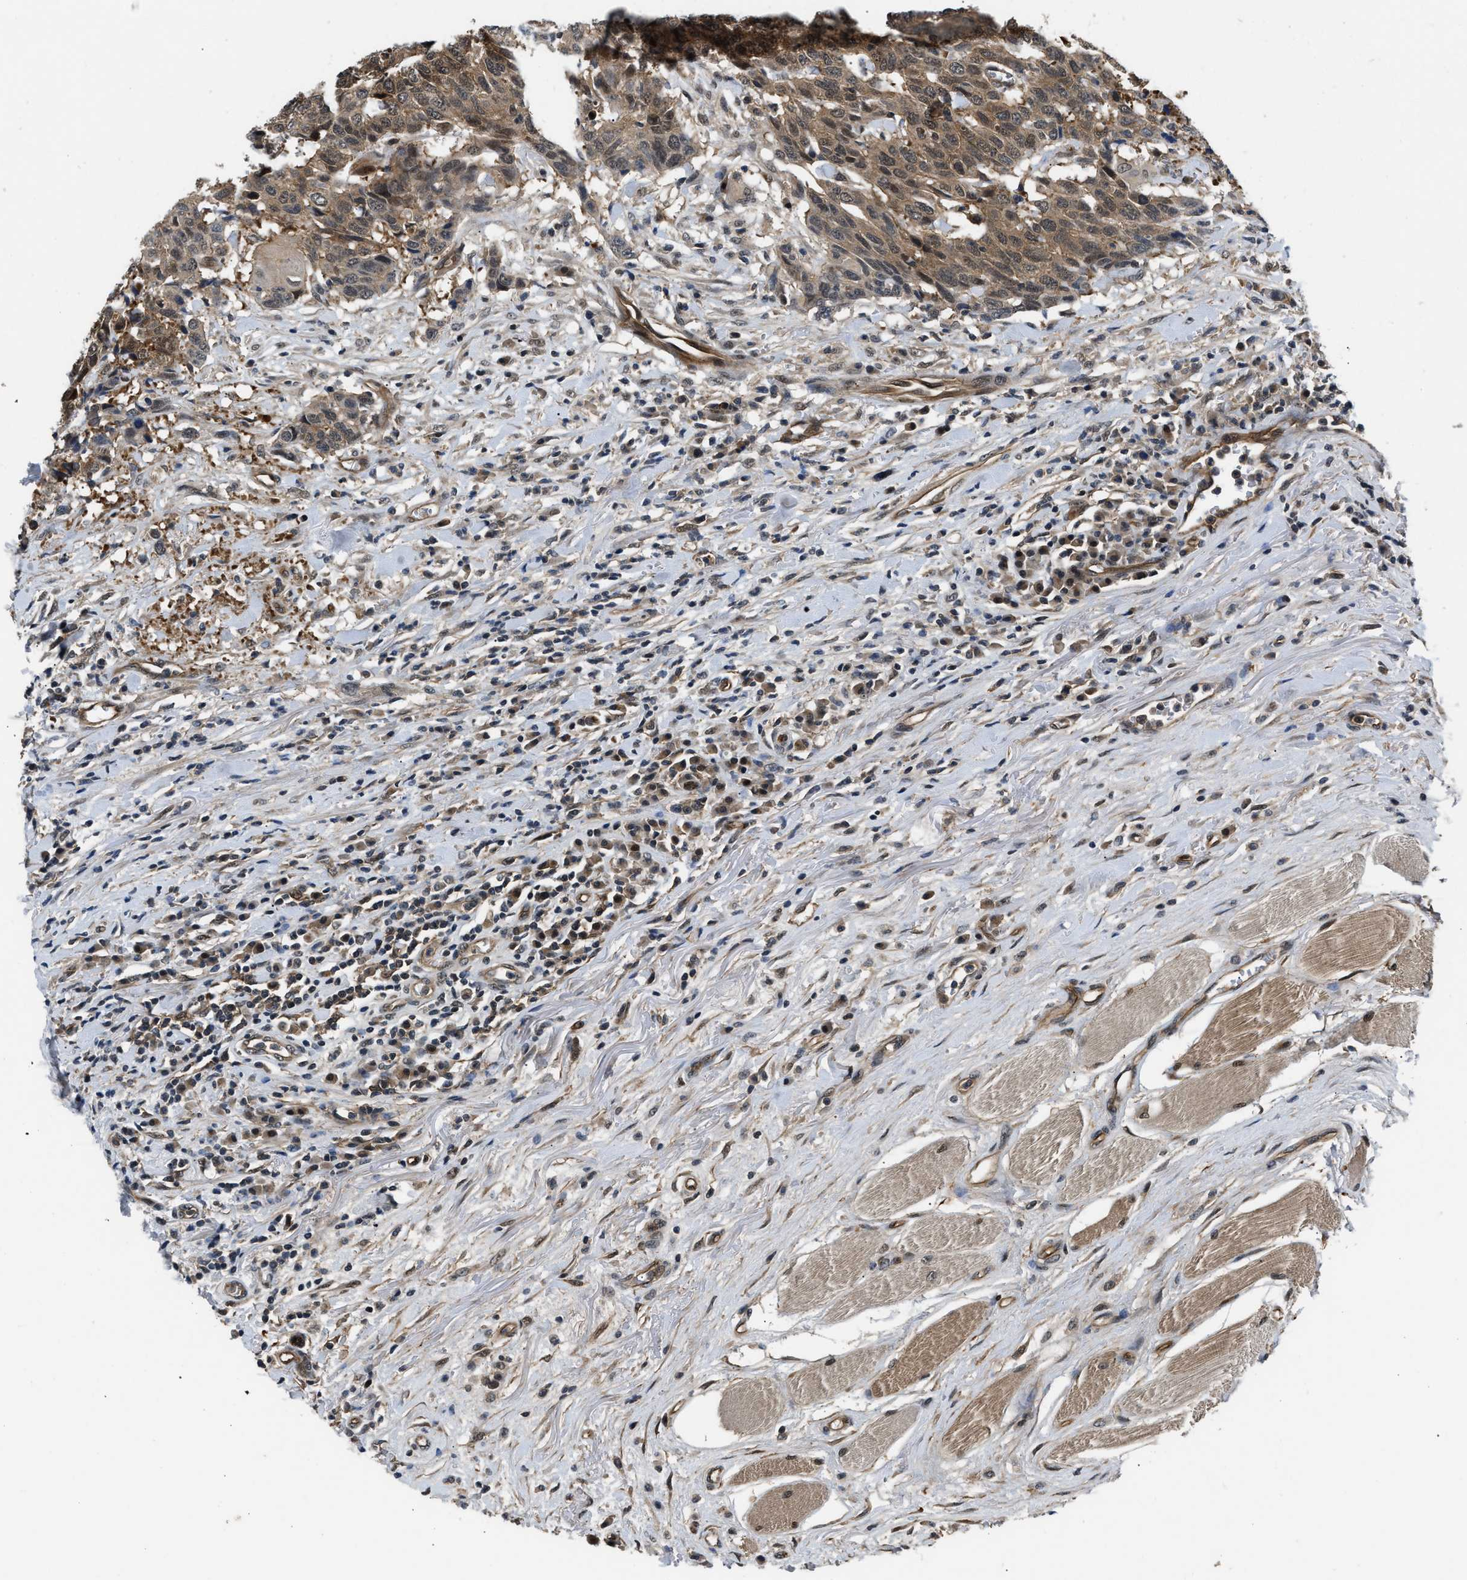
{"staining": {"intensity": "moderate", "quantity": ">75%", "location": "cytoplasmic/membranous"}, "tissue": "head and neck cancer", "cell_type": "Tumor cells", "image_type": "cancer", "snomed": [{"axis": "morphology", "description": "Squamous cell carcinoma, NOS"}, {"axis": "topography", "description": "Head-Neck"}], "caption": "Immunohistochemical staining of head and neck cancer demonstrates medium levels of moderate cytoplasmic/membranous positivity in approximately >75% of tumor cells. (DAB = brown stain, brightfield microscopy at high magnification).", "gene": "COPS2", "patient": {"sex": "male", "age": 66}}